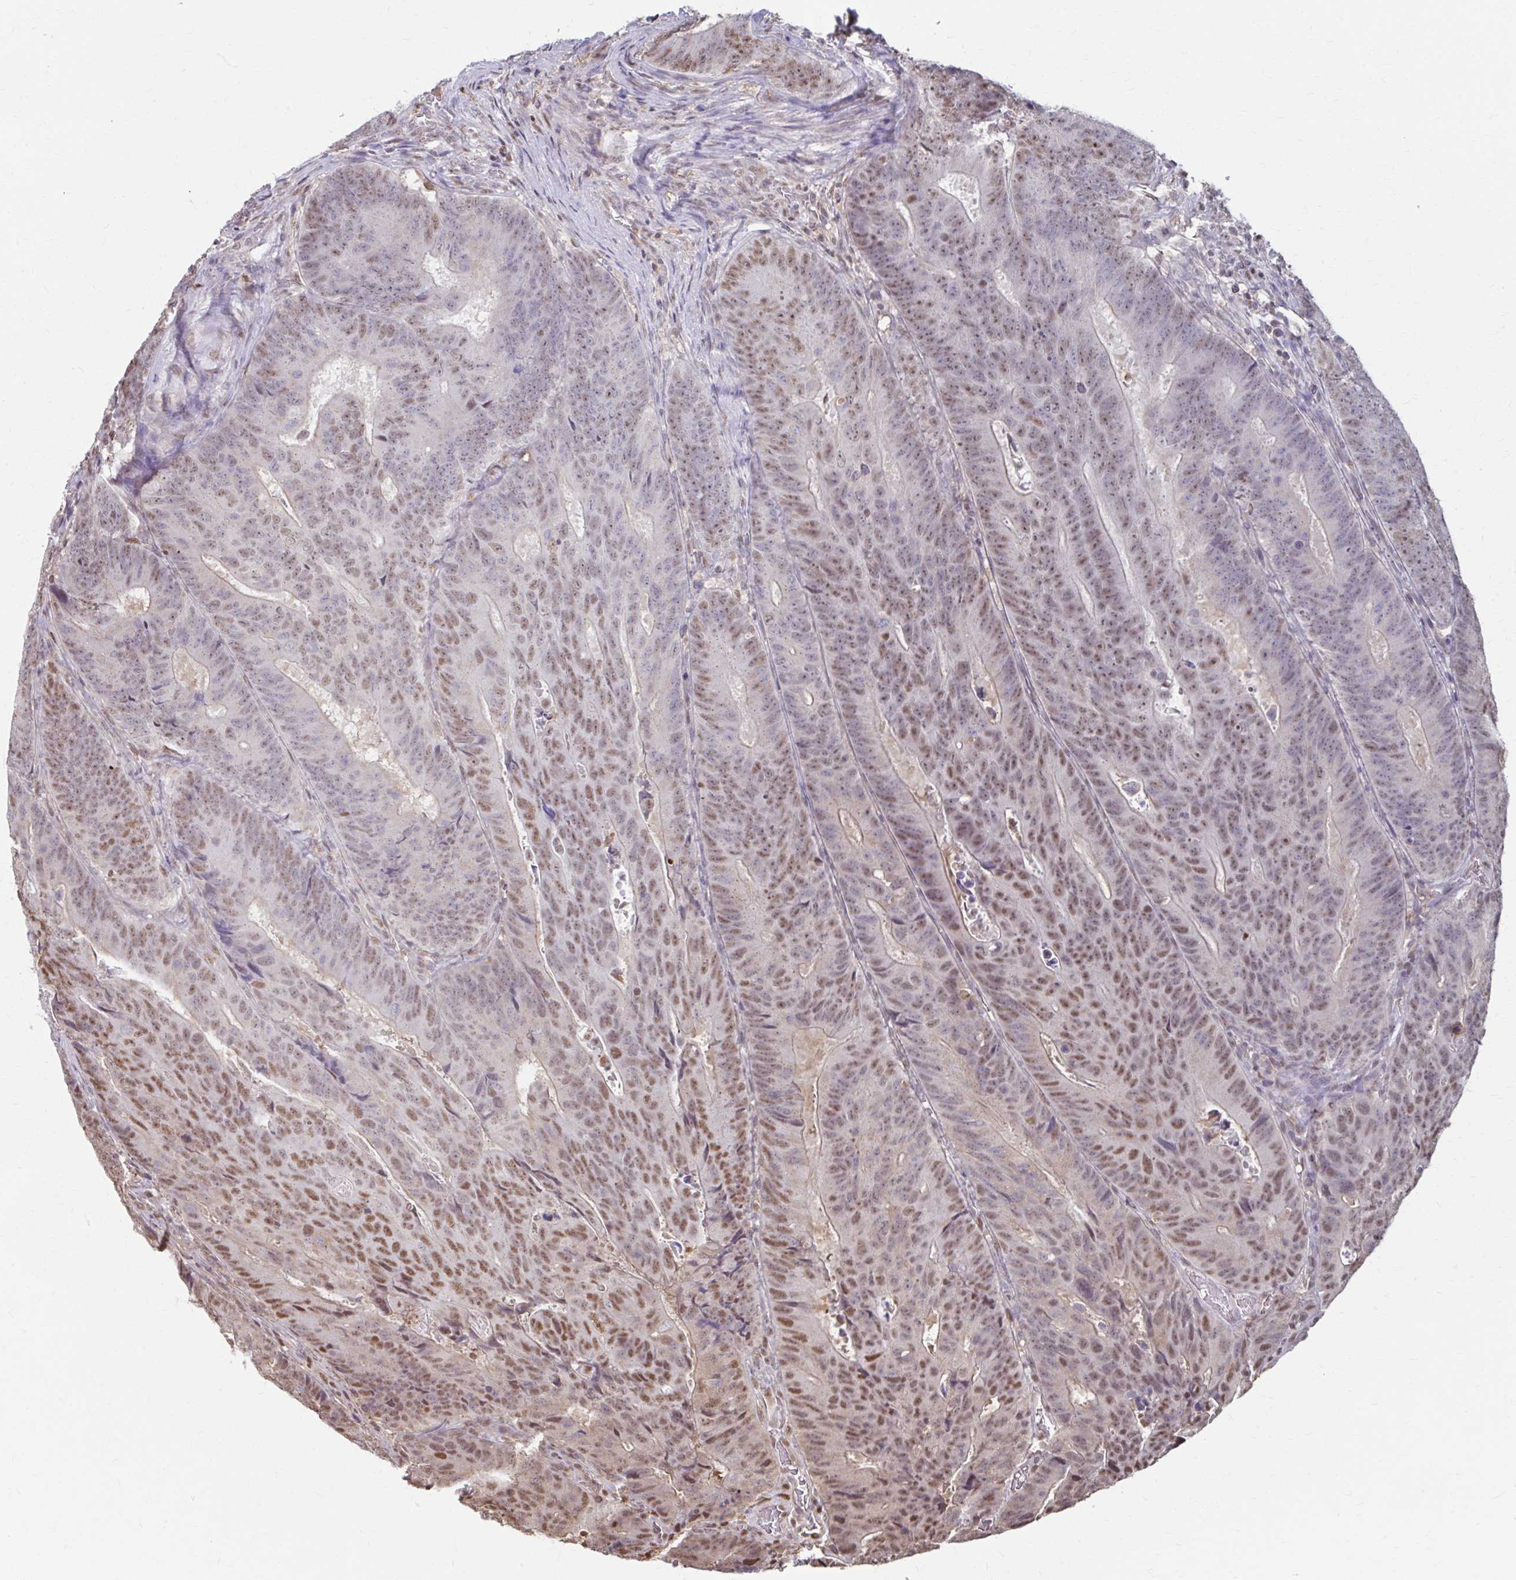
{"staining": {"intensity": "moderate", "quantity": ">75%", "location": "nuclear"}, "tissue": "colorectal cancer", "cell_type": "Tumor cells", "image_type": "cancer", "snomed": [{"axis": "morphology", "description": "Adenocarcinoma, NOS"}, {"axis": "topography", "description": "Colon"}], "caption": "Immunohistochemistry of human colorectal cancer (adenocarcinoma) reveals medium levels of moderate nuclear positivity in about >75% of tumor cells.", "gene": "ING4", "patient": {"sex": "female", "age": 48}}